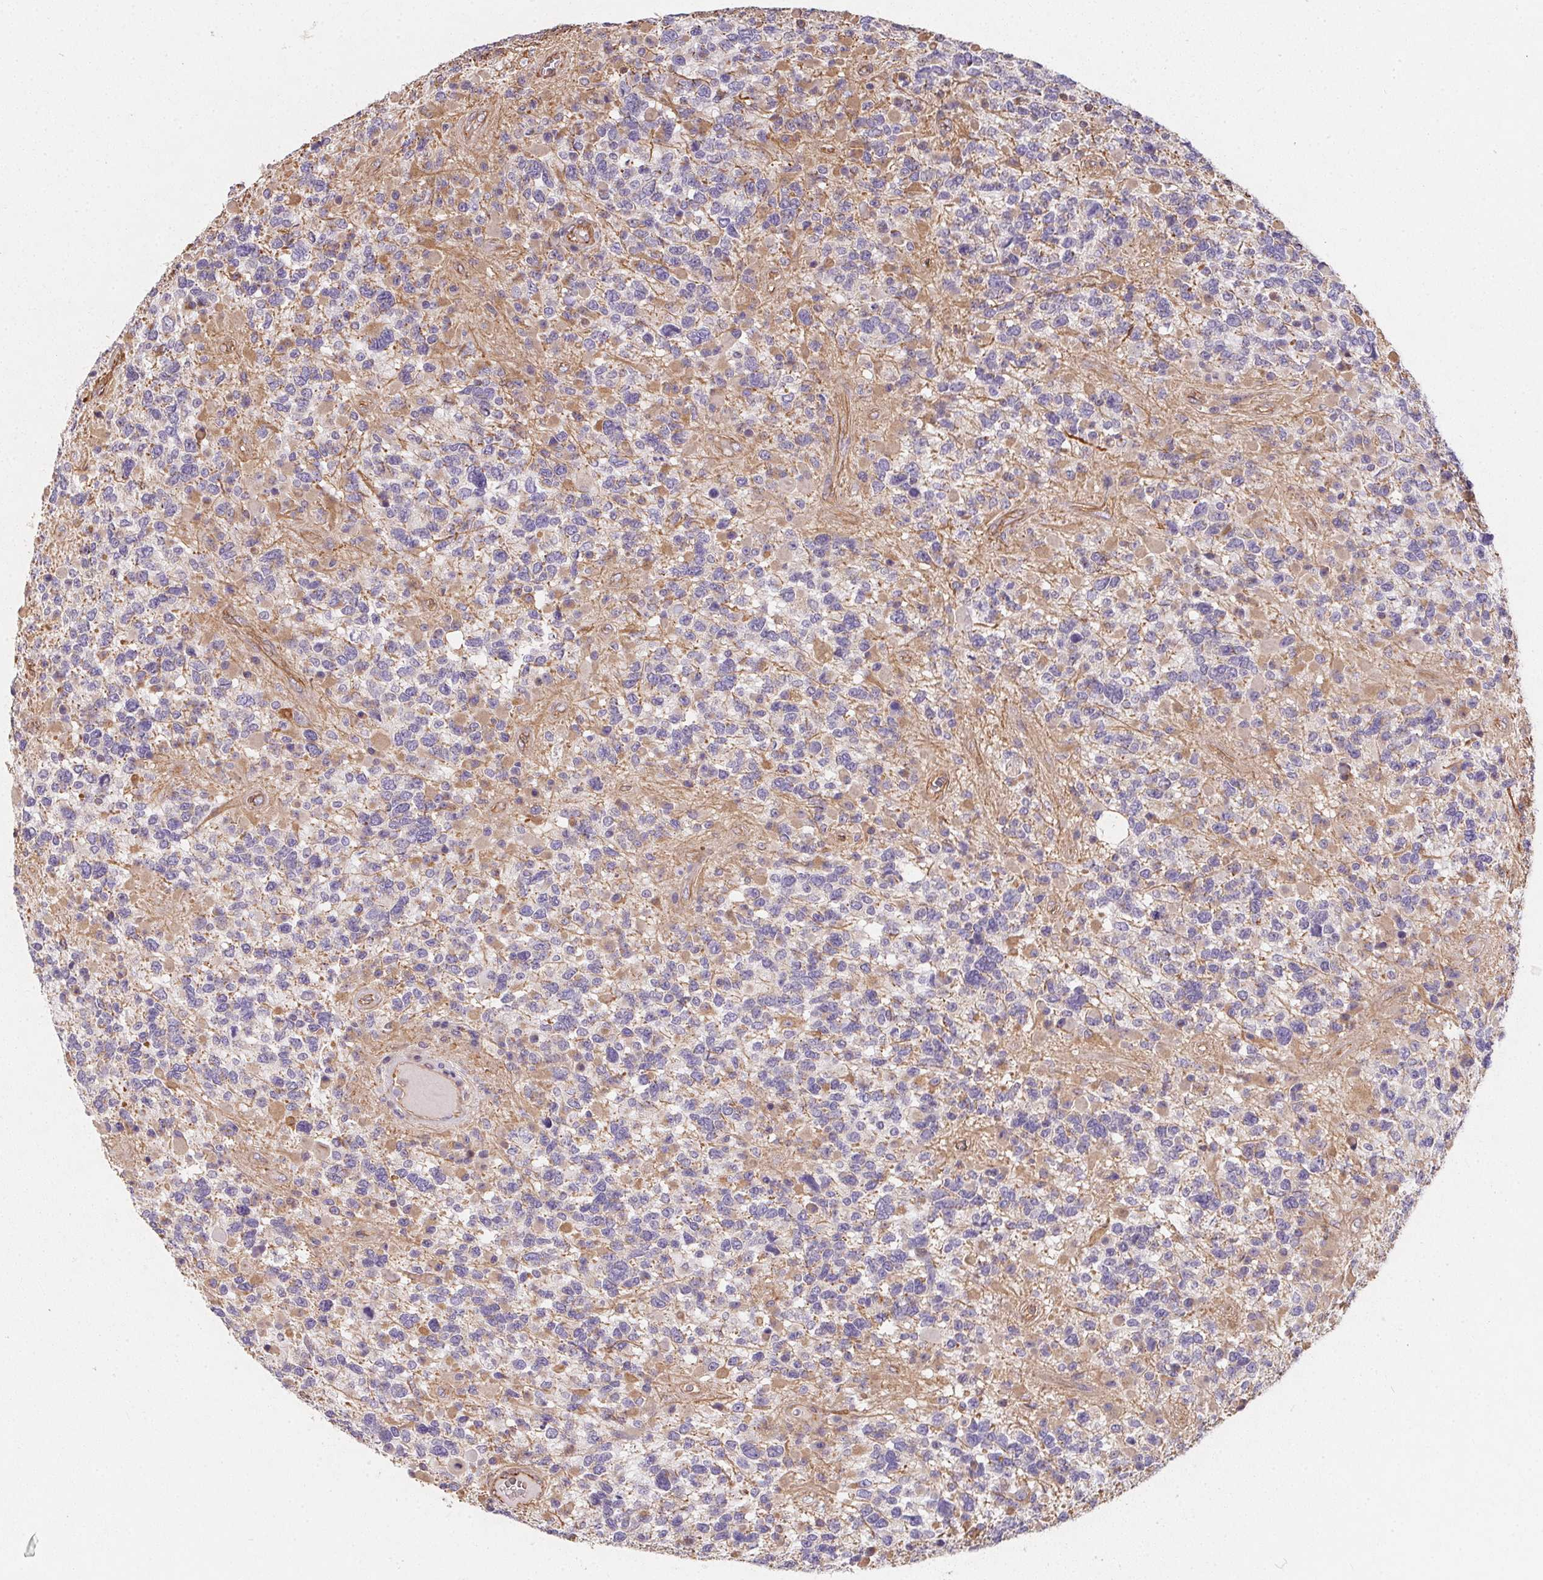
{"staining": {"intensity": "negative", "quantity": "none", "location": "none"}, "tissue": "glioma", "cell_type": "Tumor cells", "image_type": "cancer", "snomed": [{"axis": "morphology", "description": "Glioma, malignant, High grade"}, {"axis": "topography", "description": "Brain"}], "caption": "Photomicrograph shows no significant protein positivity in tumor cells of glioma.", "gene": "TBKBP1", "patient": {"sex": "female", "age": 40}}